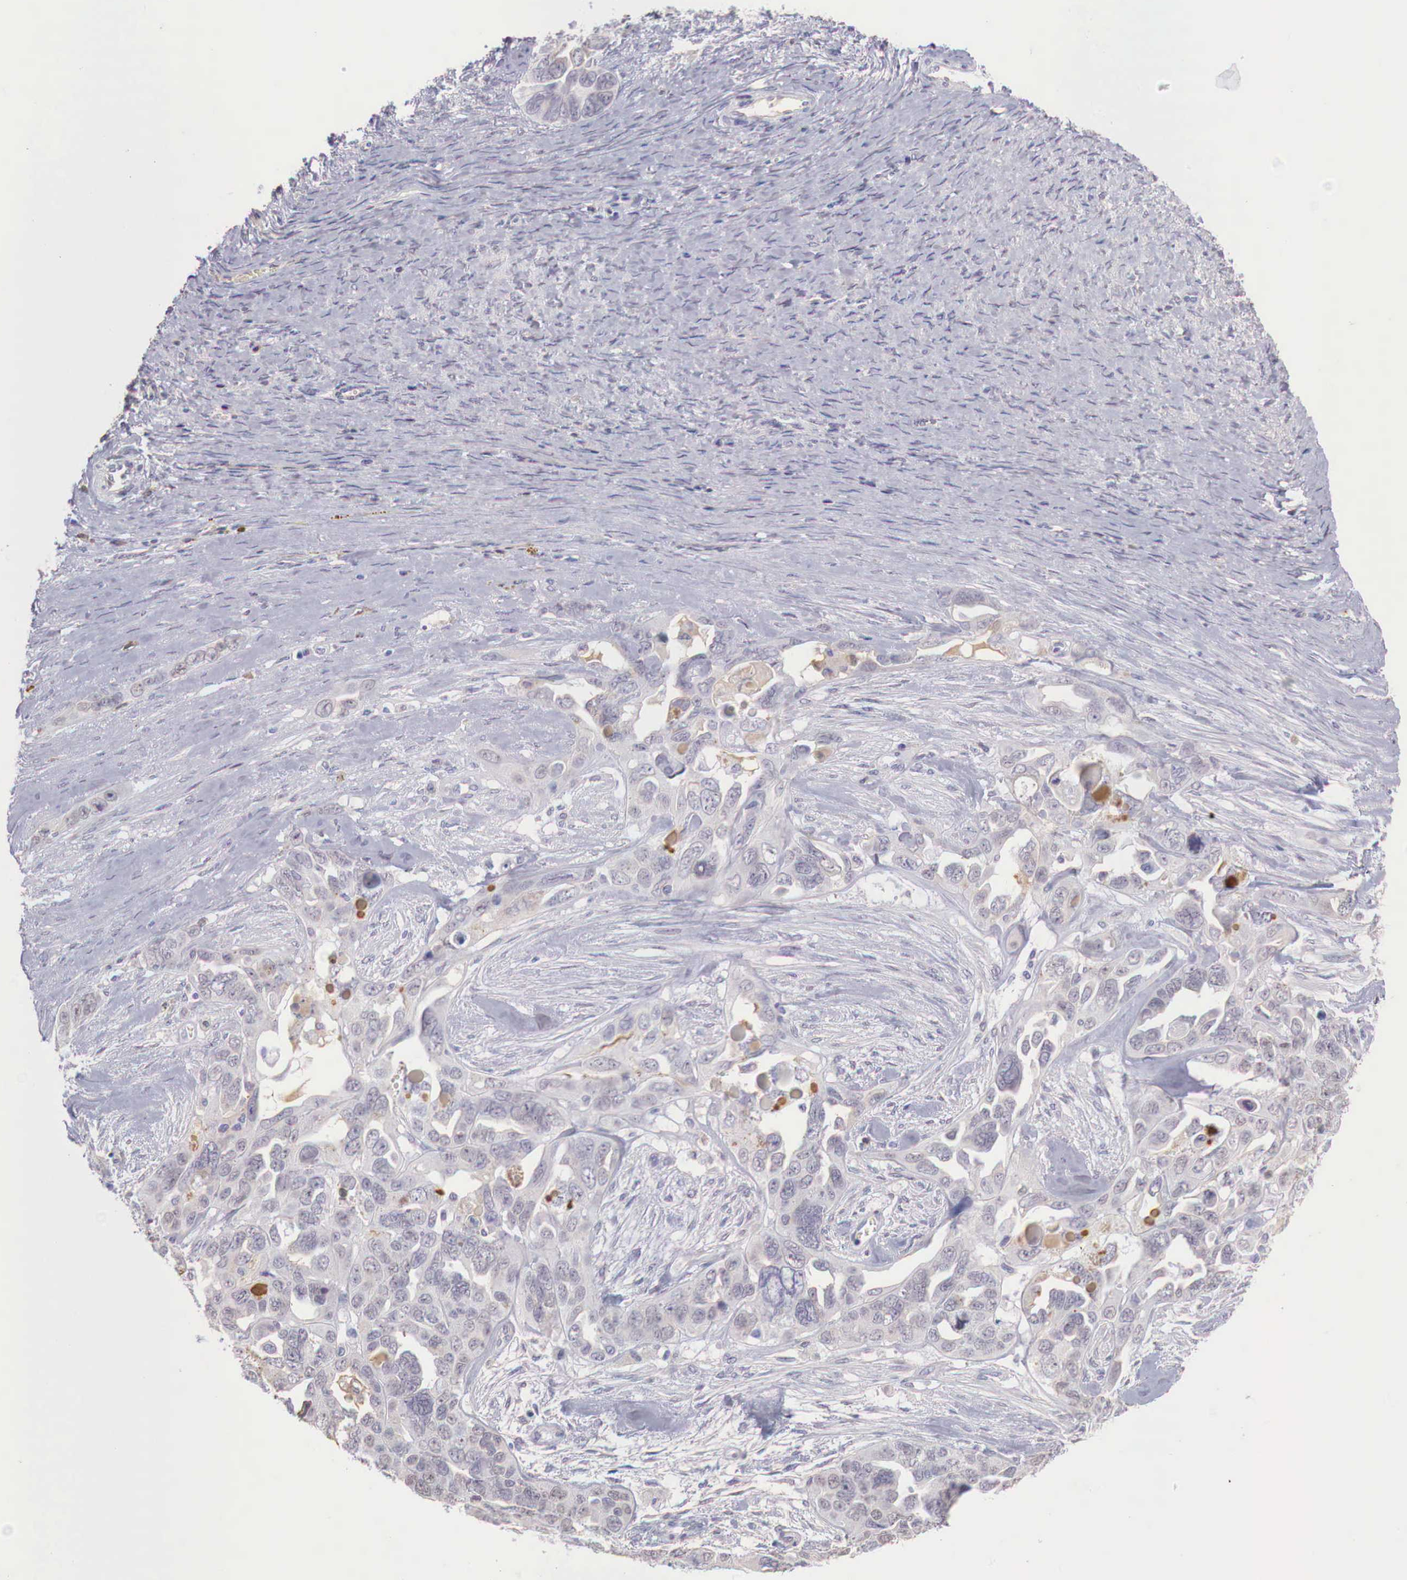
{"staining": {"intensity": "weak", "quantity": "<25%", "location": "cytoplasmic/membranous"}, "tissue": "ovarian cancer", "cell_type": "Tumor cells", "image_type": "cancer", "snomed": [{"axis": "morphology", "description": "Cystadenocarcinoma, serous, NOS"}, {"axis": "topography", "description": "Ovary"}], "caption": "An image of ovarian cancer stained for a protein displays no brown staining in tumor cells. (Stains: DAB immunohistochemistry (IHC) with hematoxylin counter stain, Microscopy: brightfield microscopy at high magnification).", "gene": "XPNPEP2", "patient": {"sex": "female", "age": 63}}